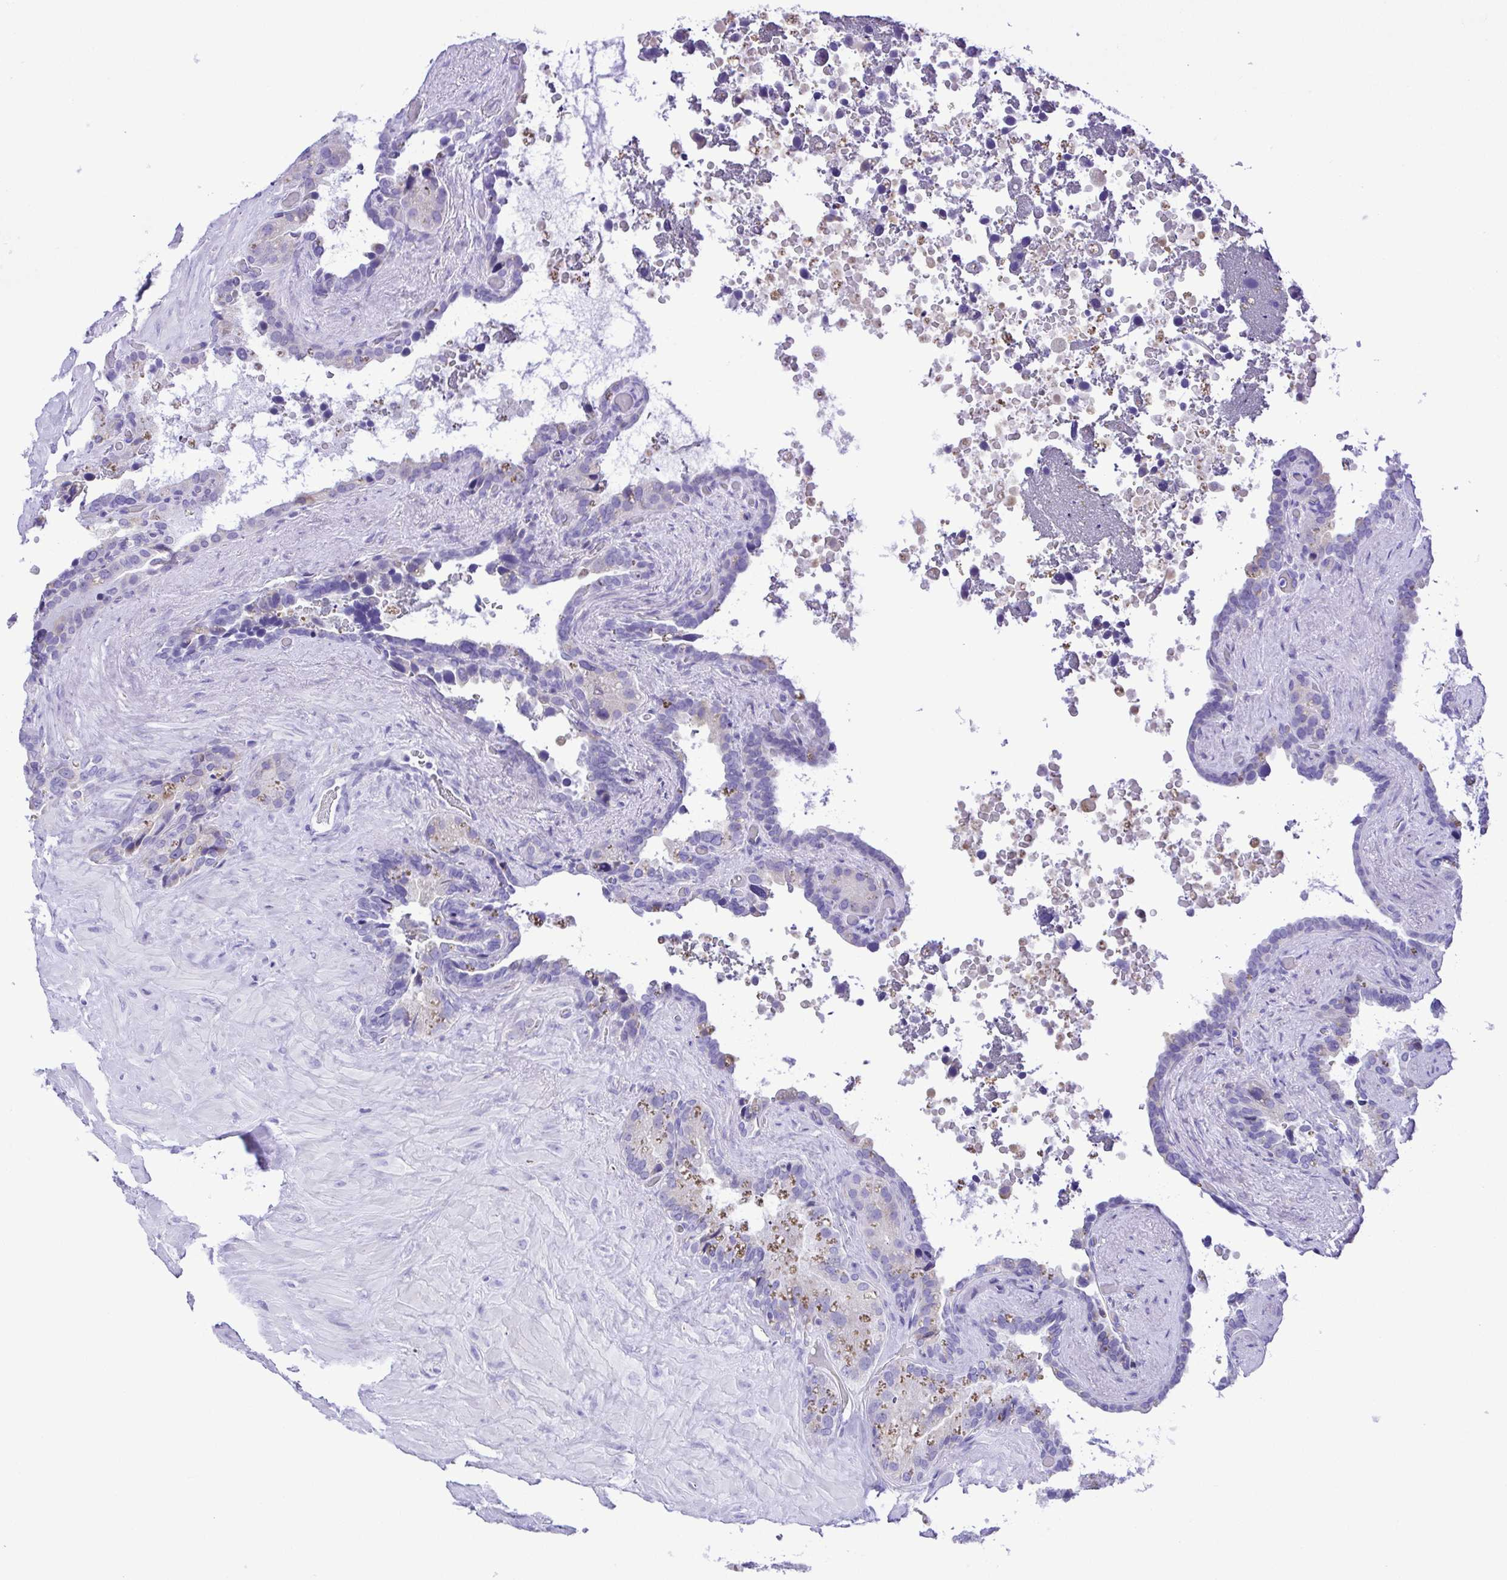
{"staining": {"intensity": "negative", "quantity": "none", "location": "none"}, "tissue": "seminal vesicle", "cell_type": "Glandular cells", "image_type": "normal", "snomed": [{"axis": "morphology", "description": "Normal tissue, NOS"}, {"axis": "topography", "description": "Seminal veicle"}], "caption": "IHC of normal human seminal vesicle displays no expression in glandular cells.", "gene": "PAK3", "patient": {"sex": "male", "age": 60}}